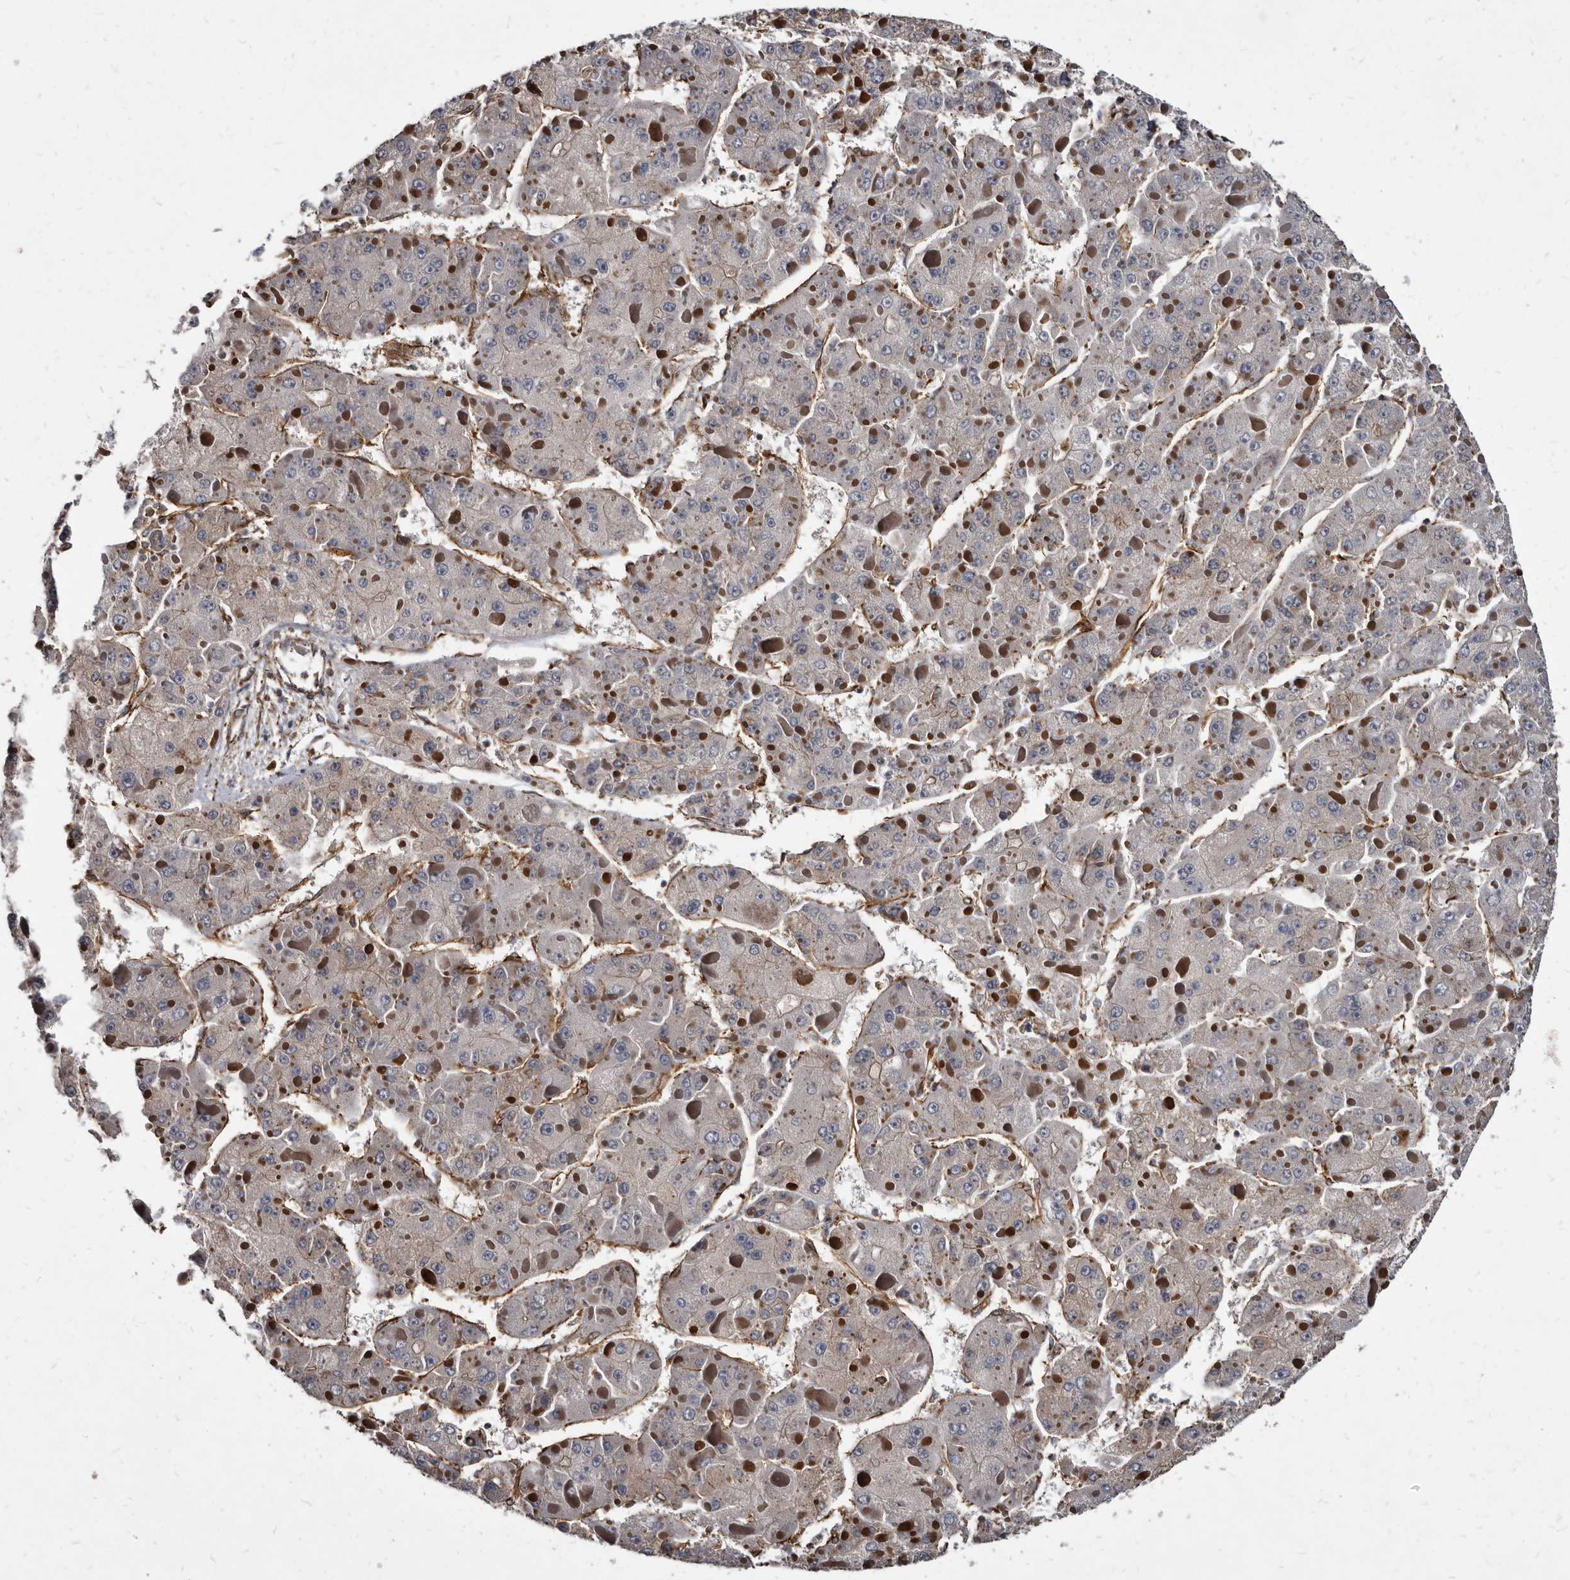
{"staining": {"intensity": "weak", "quantity": "<25%", "location": "cytoplasmic/membranous"}, "tissue": "liver cancer", "cell_type": "Tumor cells", "image_type": "cancer", "snomed": [{"axis": "morphology", "description": "Carcinoma, Hepatocellular, NOS"}, {"axis": "topography", "description": "Liver"}], "caption": "IHC of liver cancer exhibits no expression in tumor cells. (DAB (3,3'-diaminobenzidine) IHC visualized using brightfield microscopy, high magnification).", "gene": "KCTD20", "patient": {"sex": "female", "age": 73}}